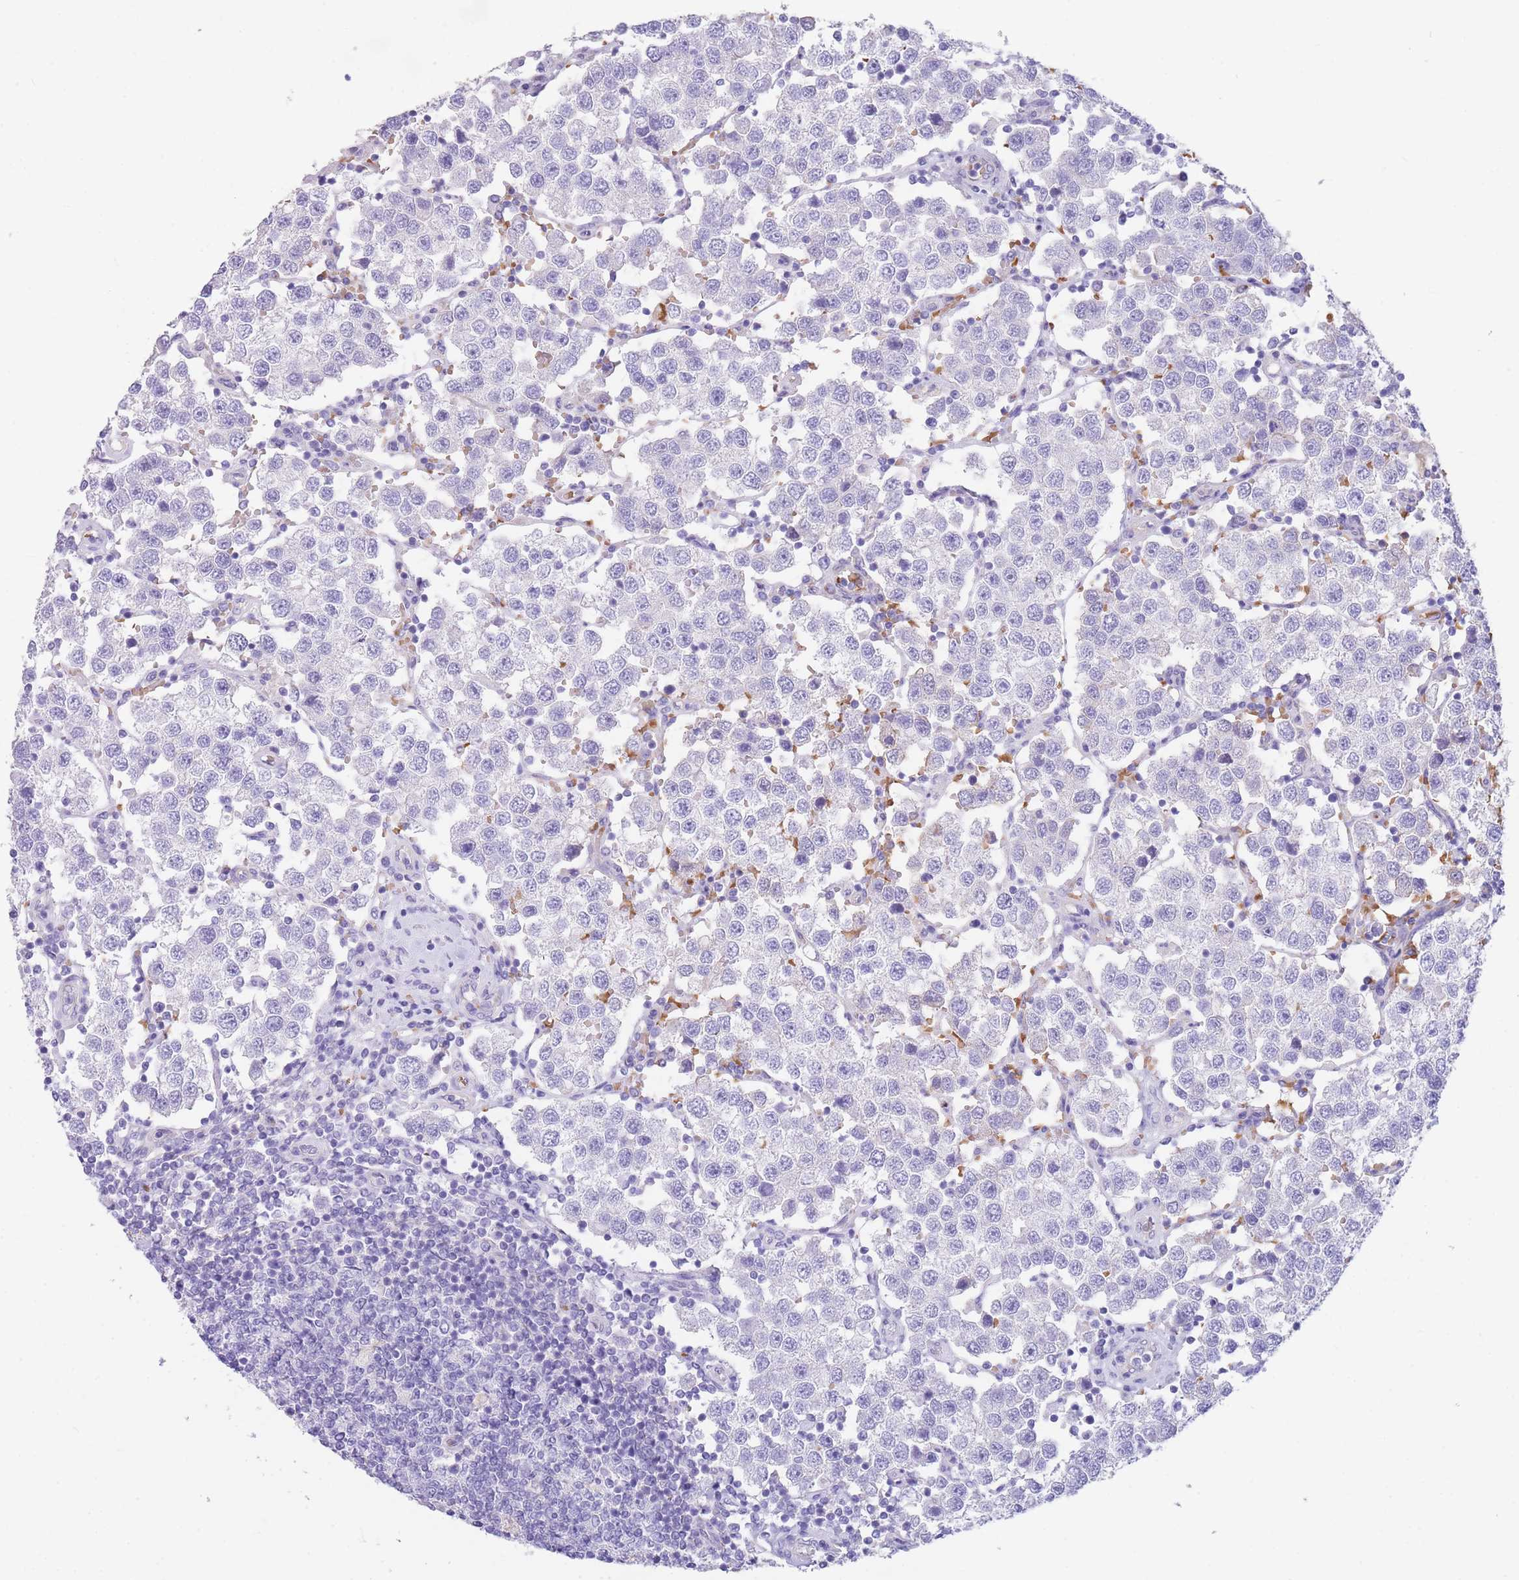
{"staining": {"intensity": "negative", "quantity": "none", "location": "none"}, "tissue": "testis cancer", "cell_type": "Tumor cells", "image_type": "cancer", "snomed": [{"axis": "morphology", "description": "Seminoma, NOS"}, {"axis": "topography", "description": "Testis"}], "caption": "The histopathology image shows no staining of tumor cells in testis seminoma.", "gene": "ANKRD53", "patient": {"sex": "male", "age": 37}}